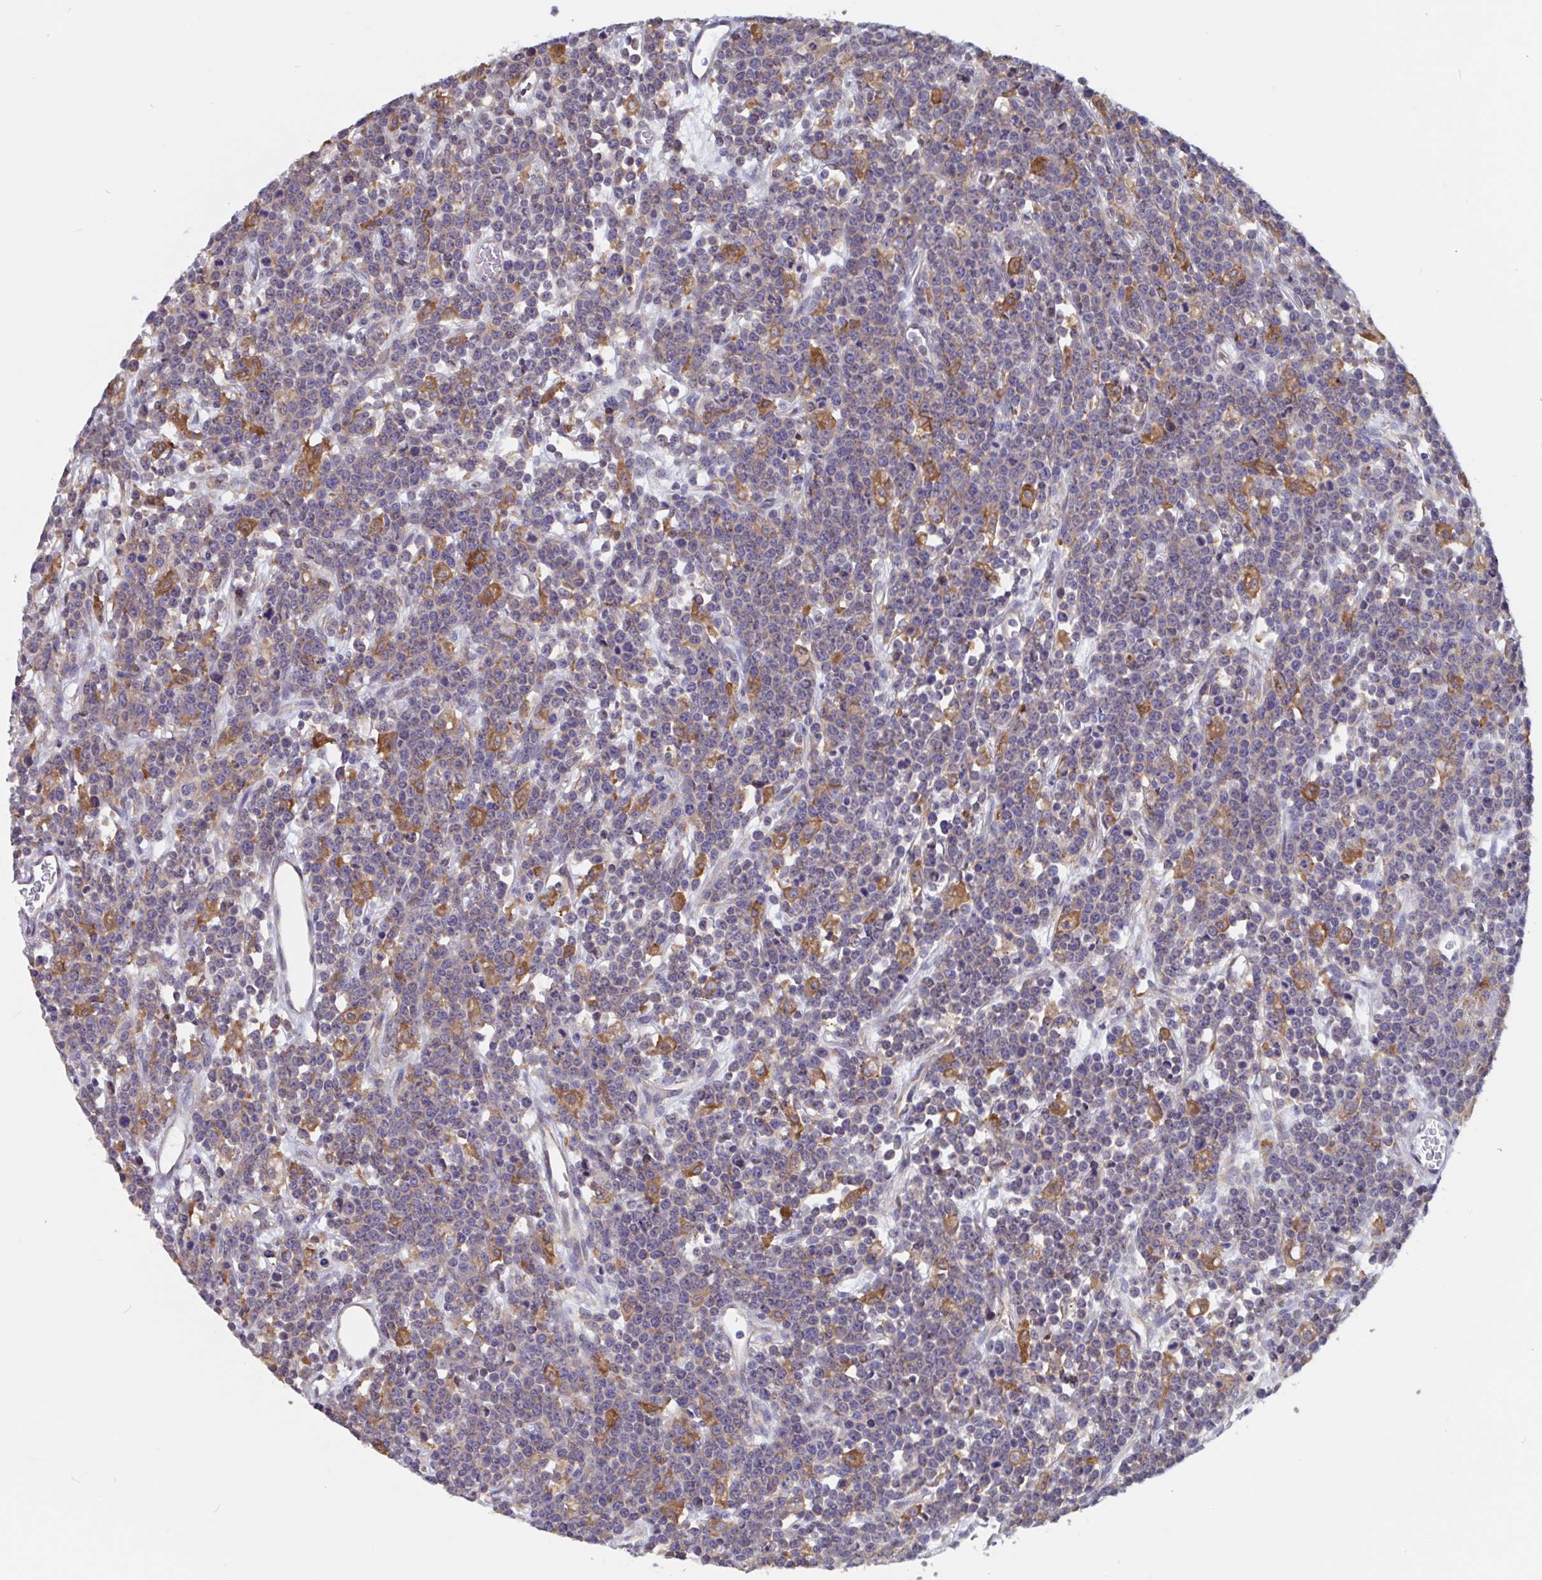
{"staining": {"intensity": "negative", "quantity": "none", "location": "none"}, "tissue": "lymphoma", "cell_type": "Tumor cells", "image_type": "cancer", "snomed": [{"axis": "morphology", "description": "Malignant lymphoma, non-Hodgkin's type, High grade"}, {"axis": "topography", "description": "Ovary"}], "caption": "Malignant lymphoma, non-Hodgkin's type (high-grade) was stained to show a protein in brown. There is no significant staining in tumor cells. (Brightfield microscopy of DAB immunohistochemistry at high magnification).", "gene": "SNX8", "patient": {"sex": "female", "age": 56}}